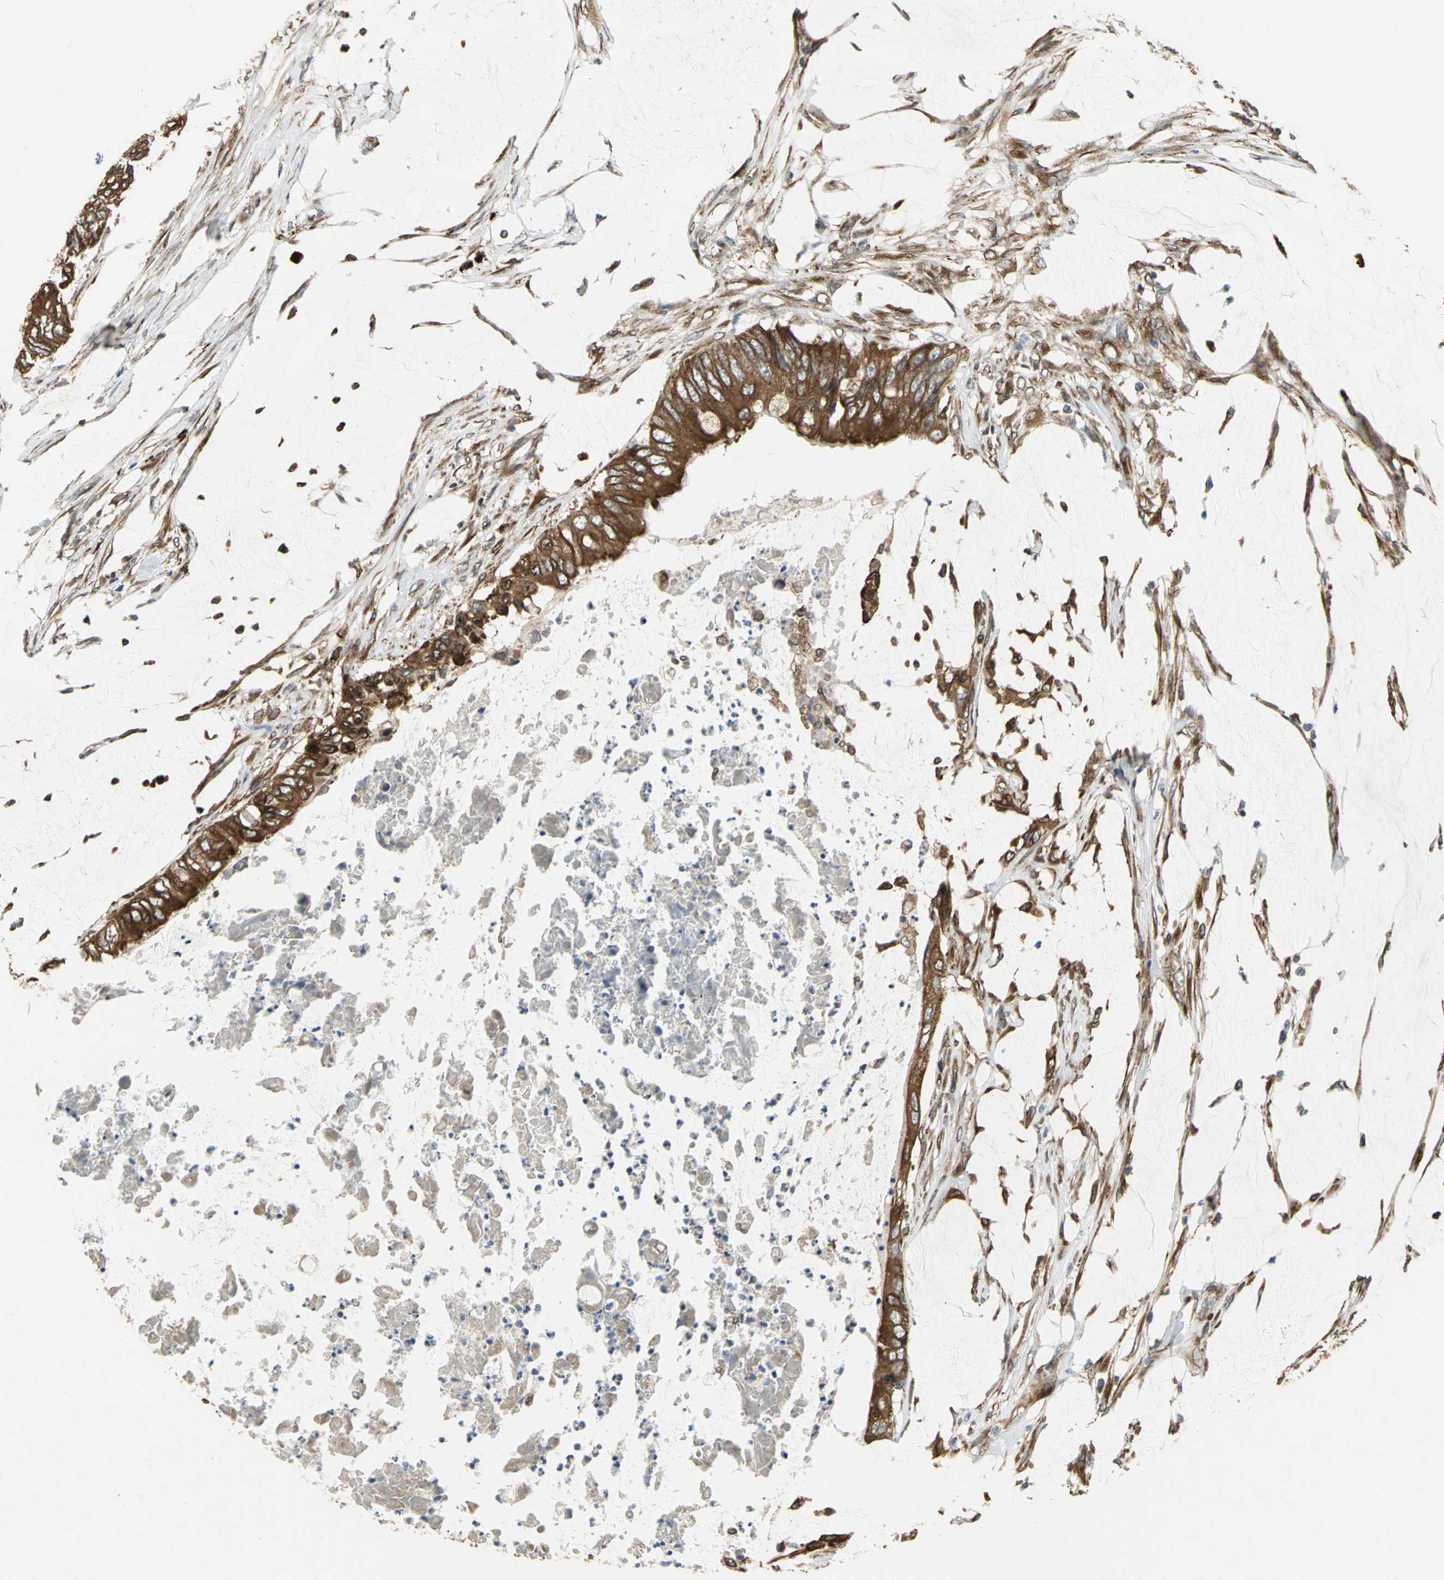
{"staining": {"intensity": "strong", "quantity": ">75%", "location": "cytoplasmic/membranous"}, "tissue": "colorectal cancer", "cell_type": "Tumor cells", "image_type": "cancer", "snomed": [{"axis": "morphology", "description": "Normal tissue, NOS"}, {"axis": "morphology", "description": "Adenocarcinoma, NOS"}, {"axis": "topography", "description": "Rectum"}, {"axis": "topography", "description": "Peripheral nerve tissue"}], "caption": "Tumor cells reveal strong cytoplasmic/membranous expression in about >75% of cells in adenocarcinoma (colorectal).", "gene": "SYVN1", "patient": {"sex": "female", "age": 77}}